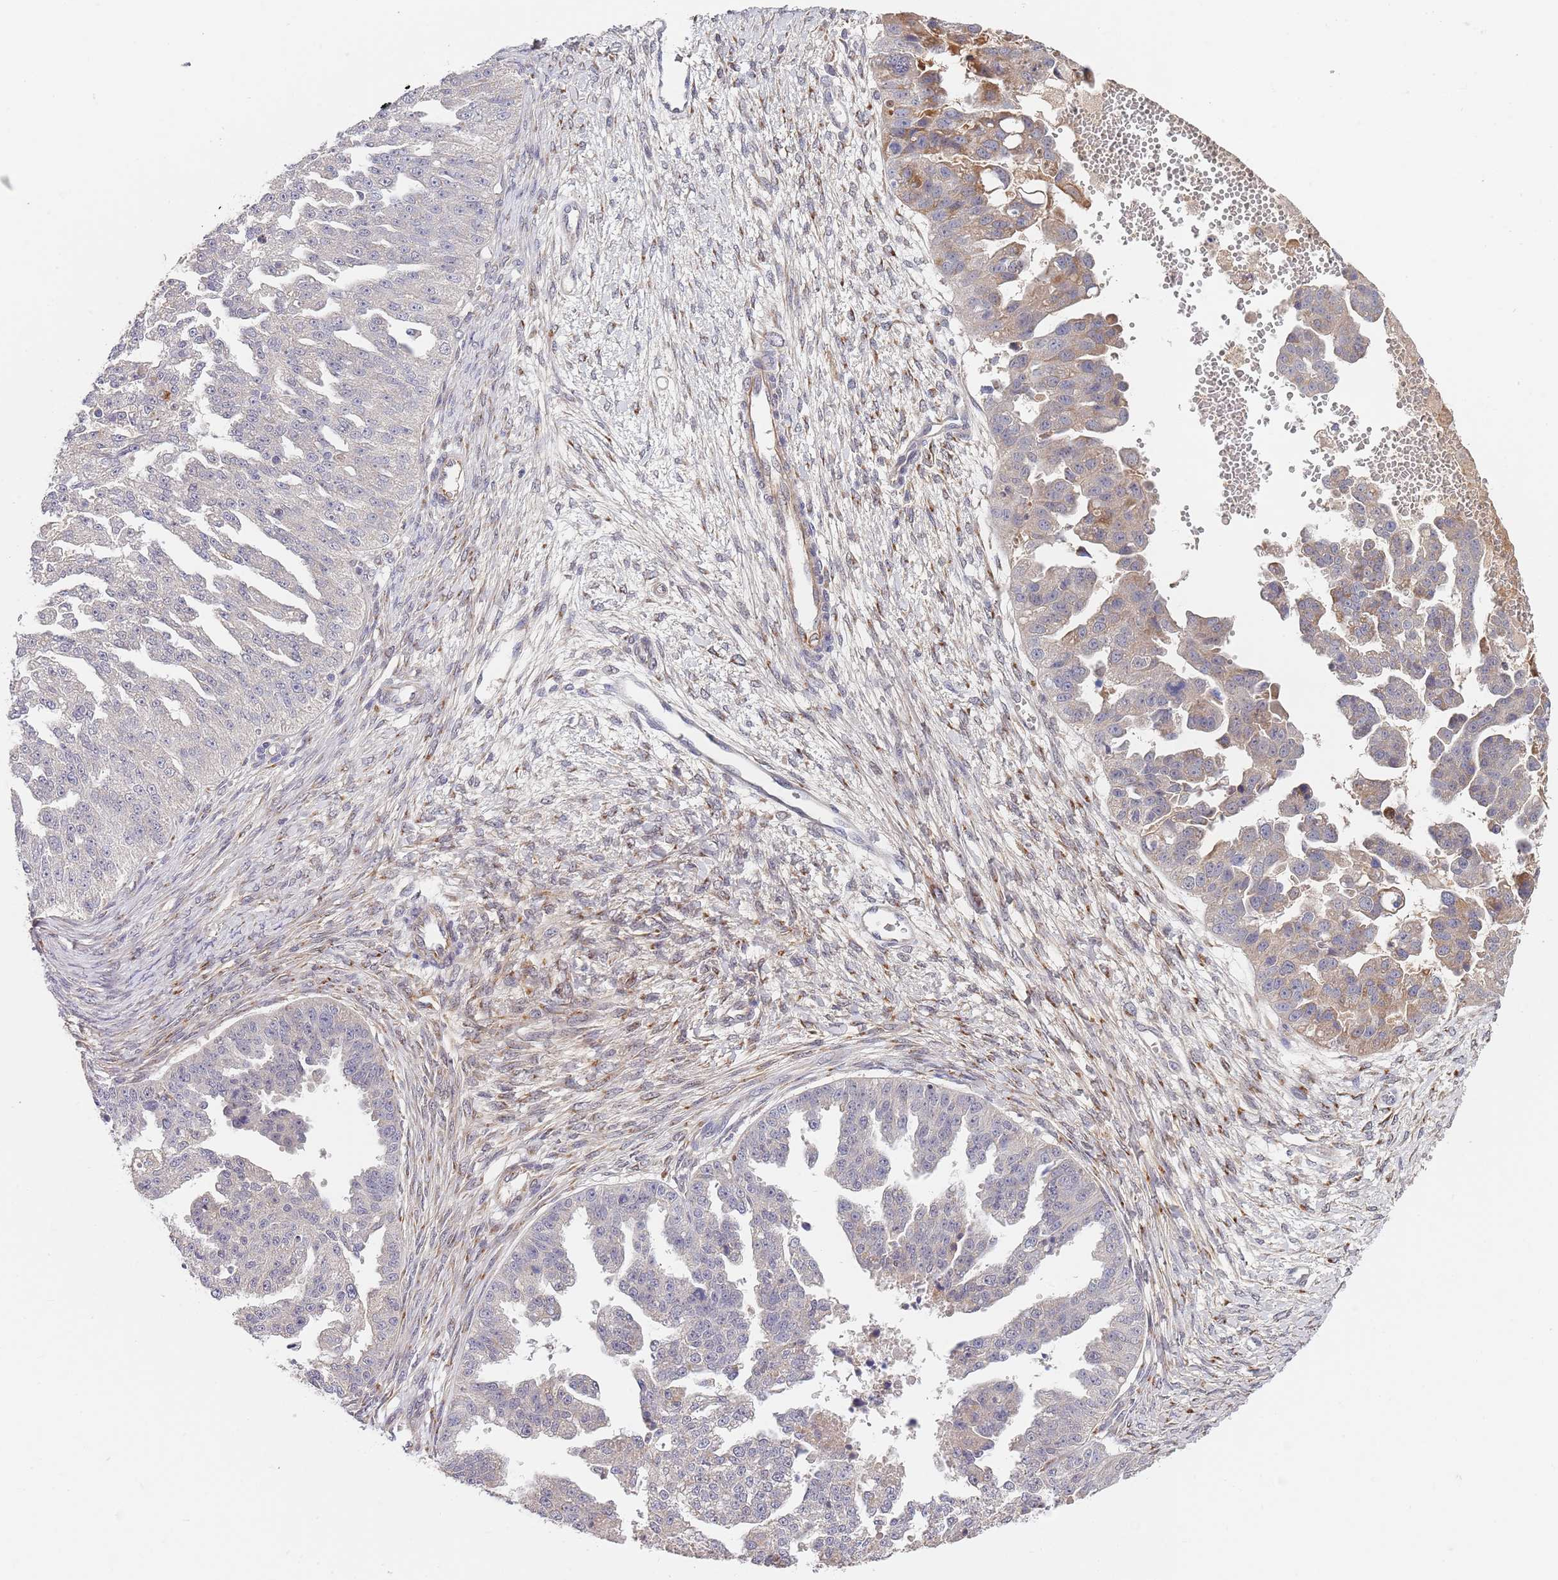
{"staining": {"intensity": "moderate", "quantity": "<25%", "location": "cytoplasmic/membranous"}, "tissue": "ovarian cancer", "cell_type": "Tumor cells", "image_type": "cancer", "snomed": [{"axis": "morphology", "description": "Cystadenocarcinoma, serous, NOS"}, {"axis": "topography", "description": "Ovary"}], "caption": "High-magnification brightfield microscopy of ovarian cancer stained with DAB (brown) and counterstained with hematoxylin (blue). tumor cells exhibit moderate cytoplasmic/membranous positivity is present in approximately<25% of cells. (Brightfield microscopy of DAB IHC at high magnification).", "gene": "B4GALT4", "patient": {"sex": "female", "age": 58}}